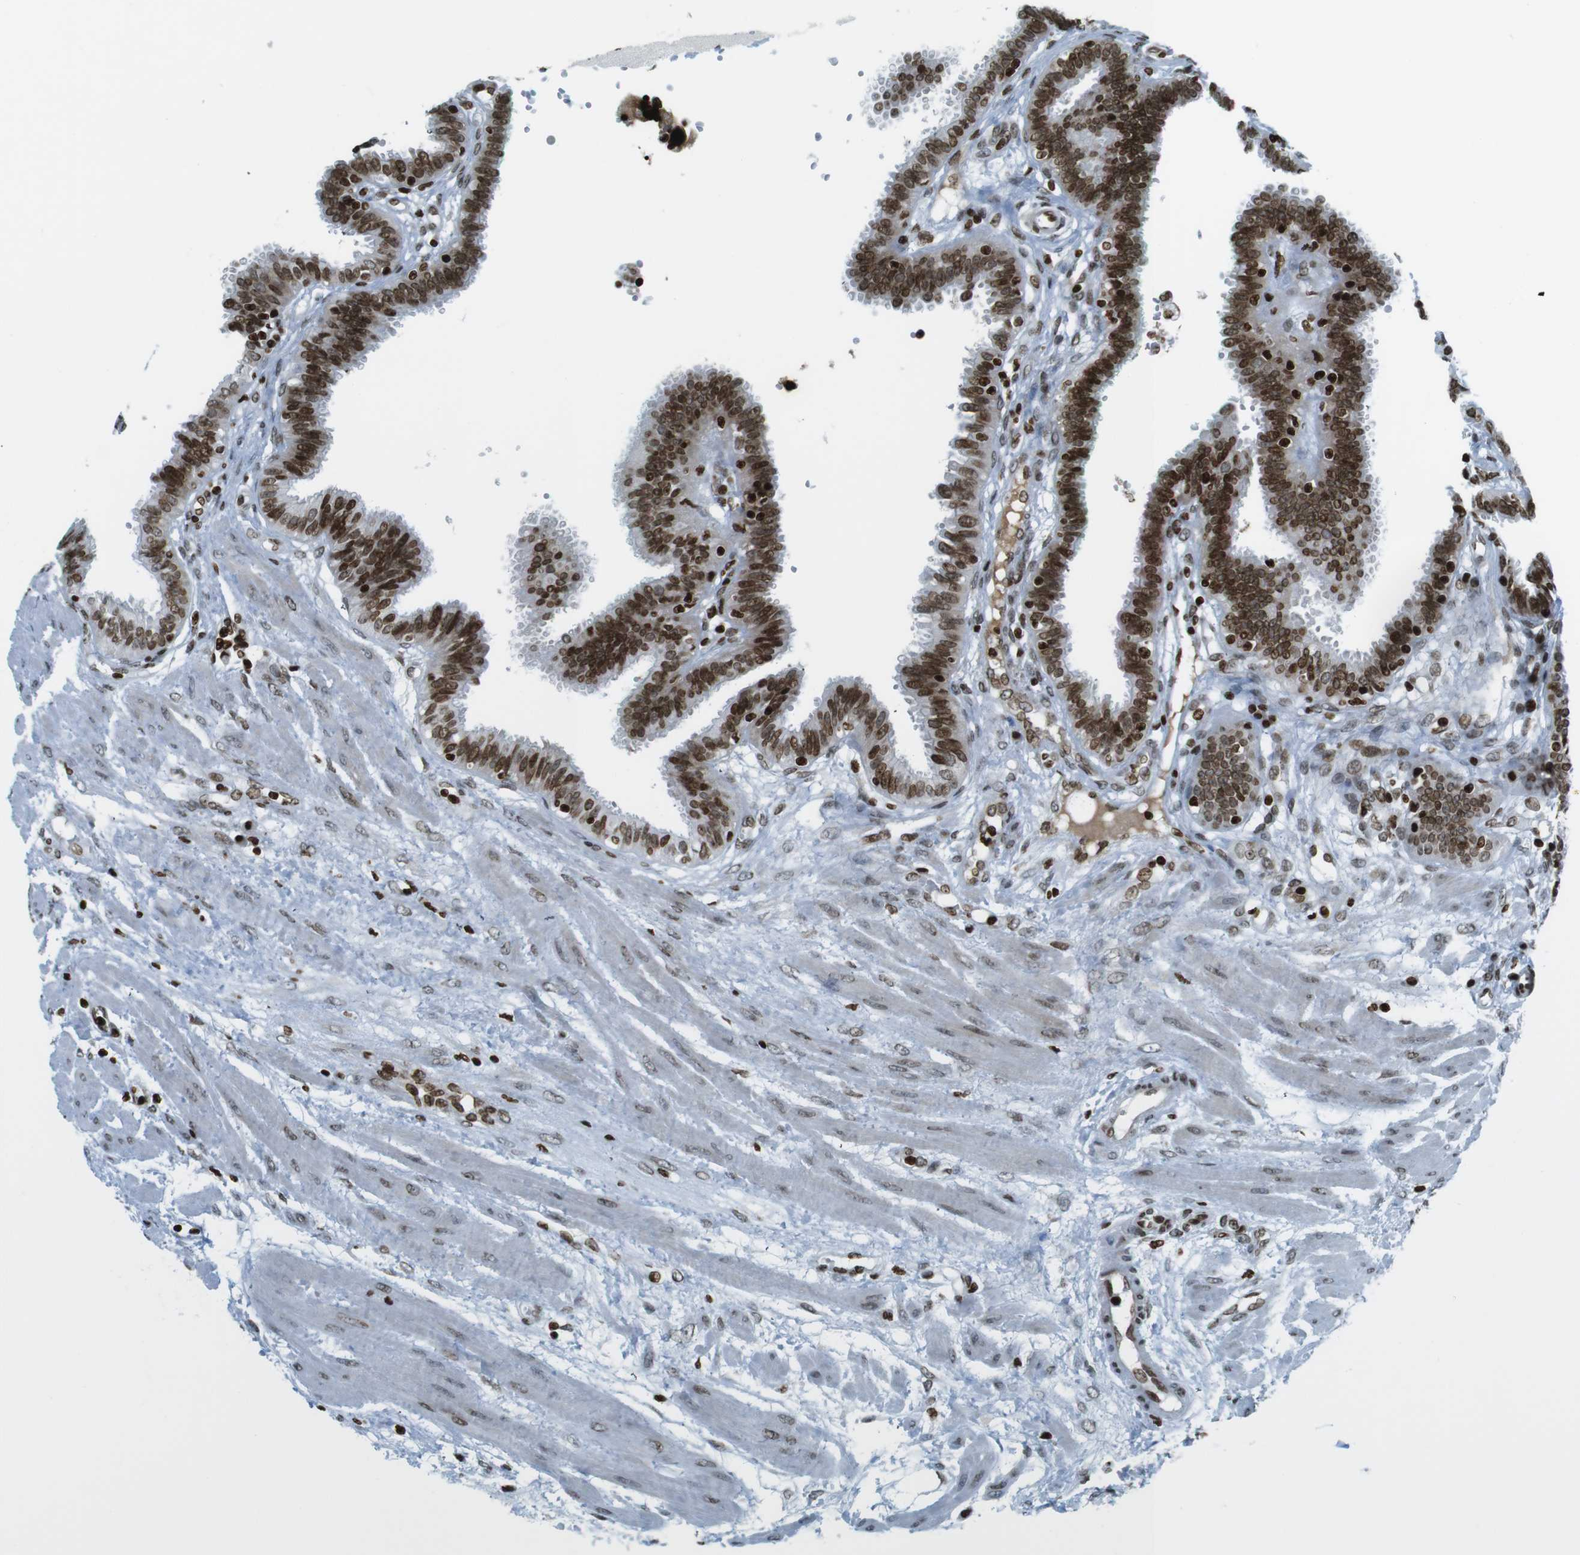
{"staining": {"intensity": "strong", "quantity": ">75%", "location": "nuclear"}, "tissue": "fallopian tube", "cell_type": "Glandular cells", "image_type": "normal", "snomed": [{"axis": "morphology", "description": "Normal tissue, NOS"}, {"axis": "topography", "description": "Fallopian tube"}], "caption": "Glandular cells display strong nuclear expression in about >75% of cells in benign fallopian tube. (Brightfield microscopy of DAB IHC at high magnification).", "gene": "H2AC8", "patient": {"sex": "female", "age": 32}}